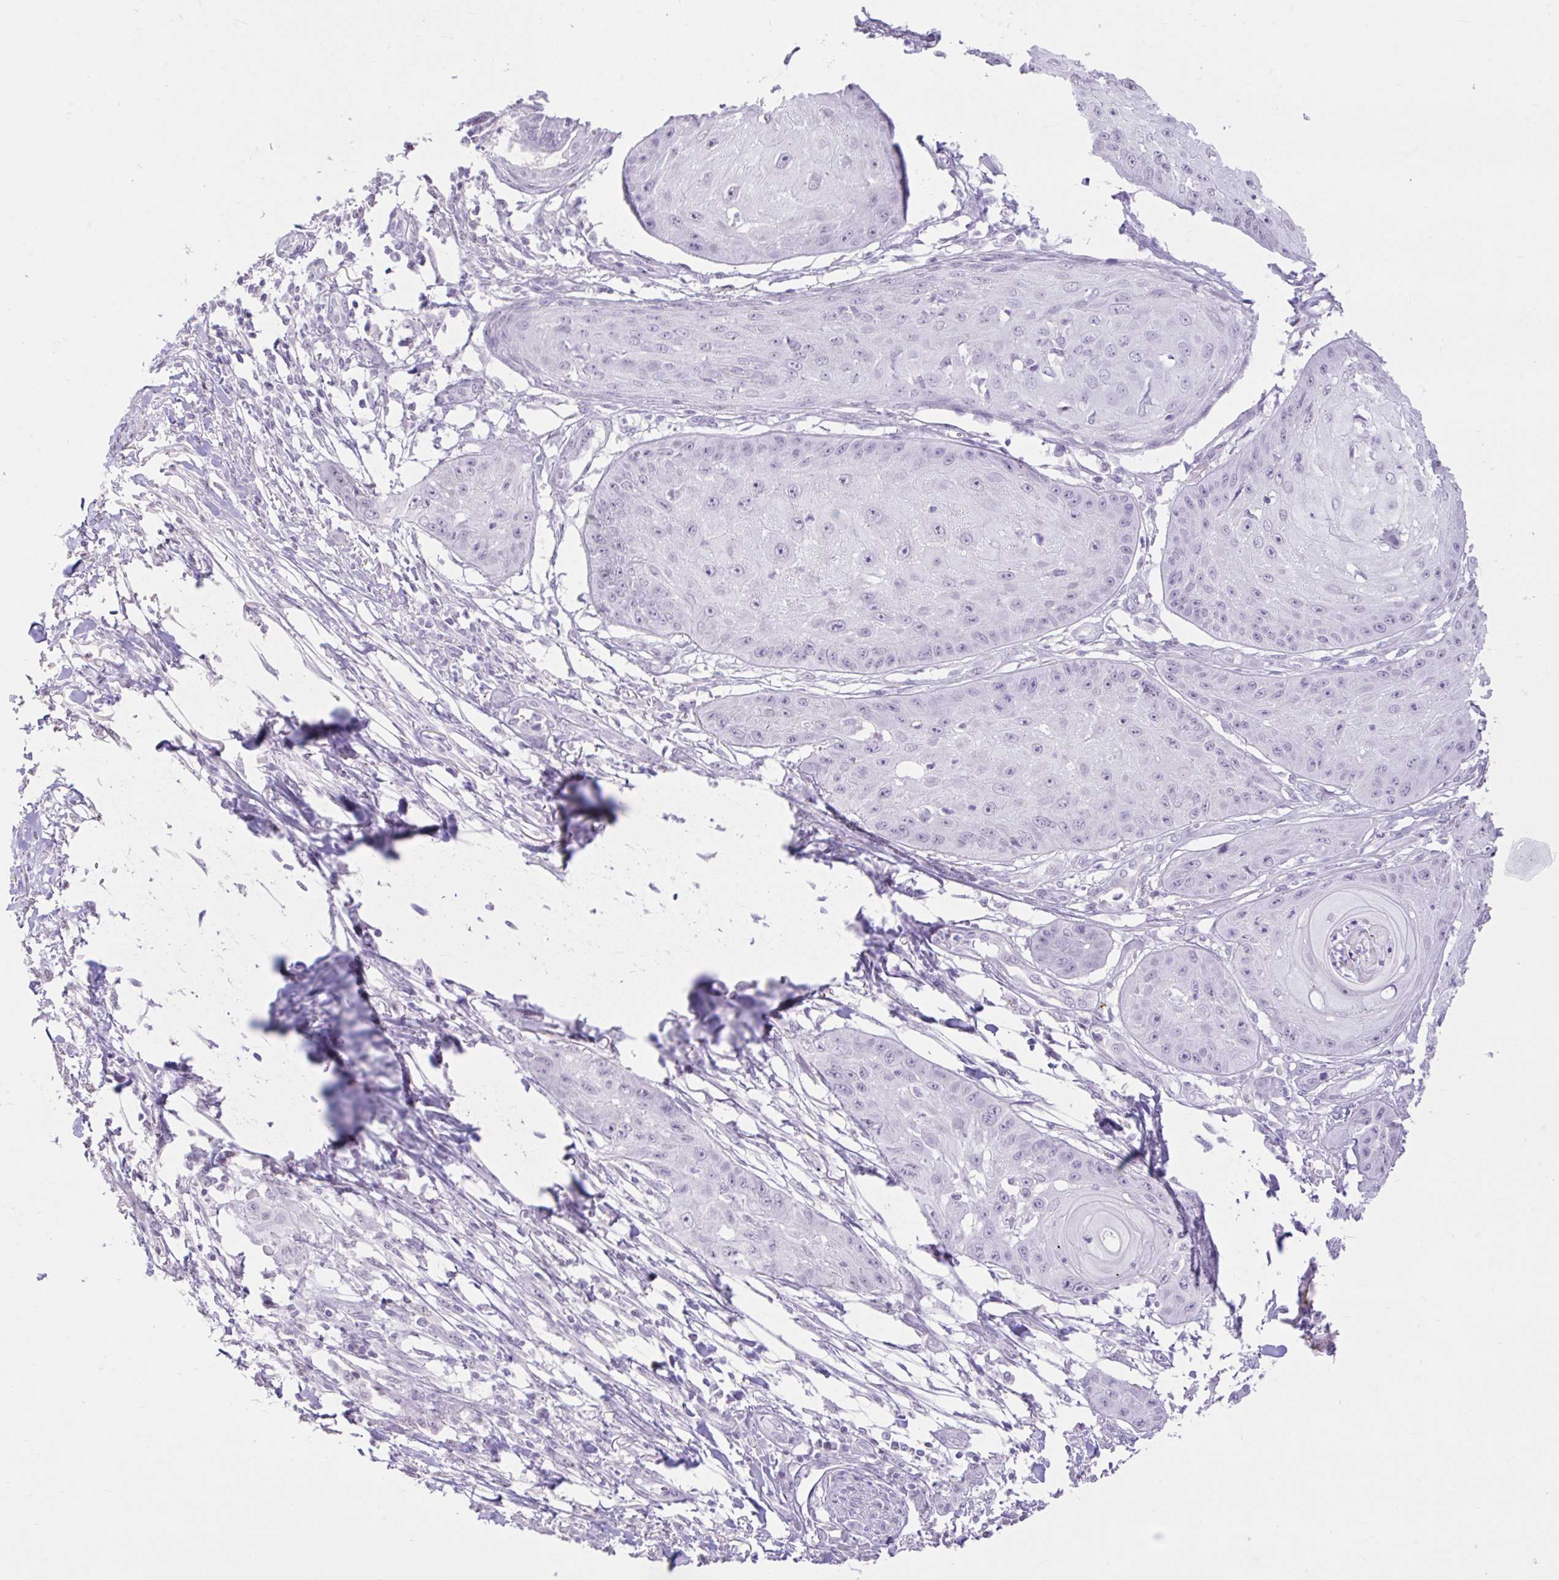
{"staining": {"intensity": "negative", "quantity": "none", "location": "none"}, "tissue": "skin cancer", "cell_type": "Tumor cells", "image_type": "cancer", "snomed": [{"axis": "morphology", "description": "Squamous cell carcinoma, NOS"}, {"axis": "topography", "description": "Skin"}], "caption": "Immunohistochemical staining of human skin squamous cell carcinoma displays no significant expression in tumor cells.", "gene": "REEP1", "patient": {"sex": "male", "age": 70}}